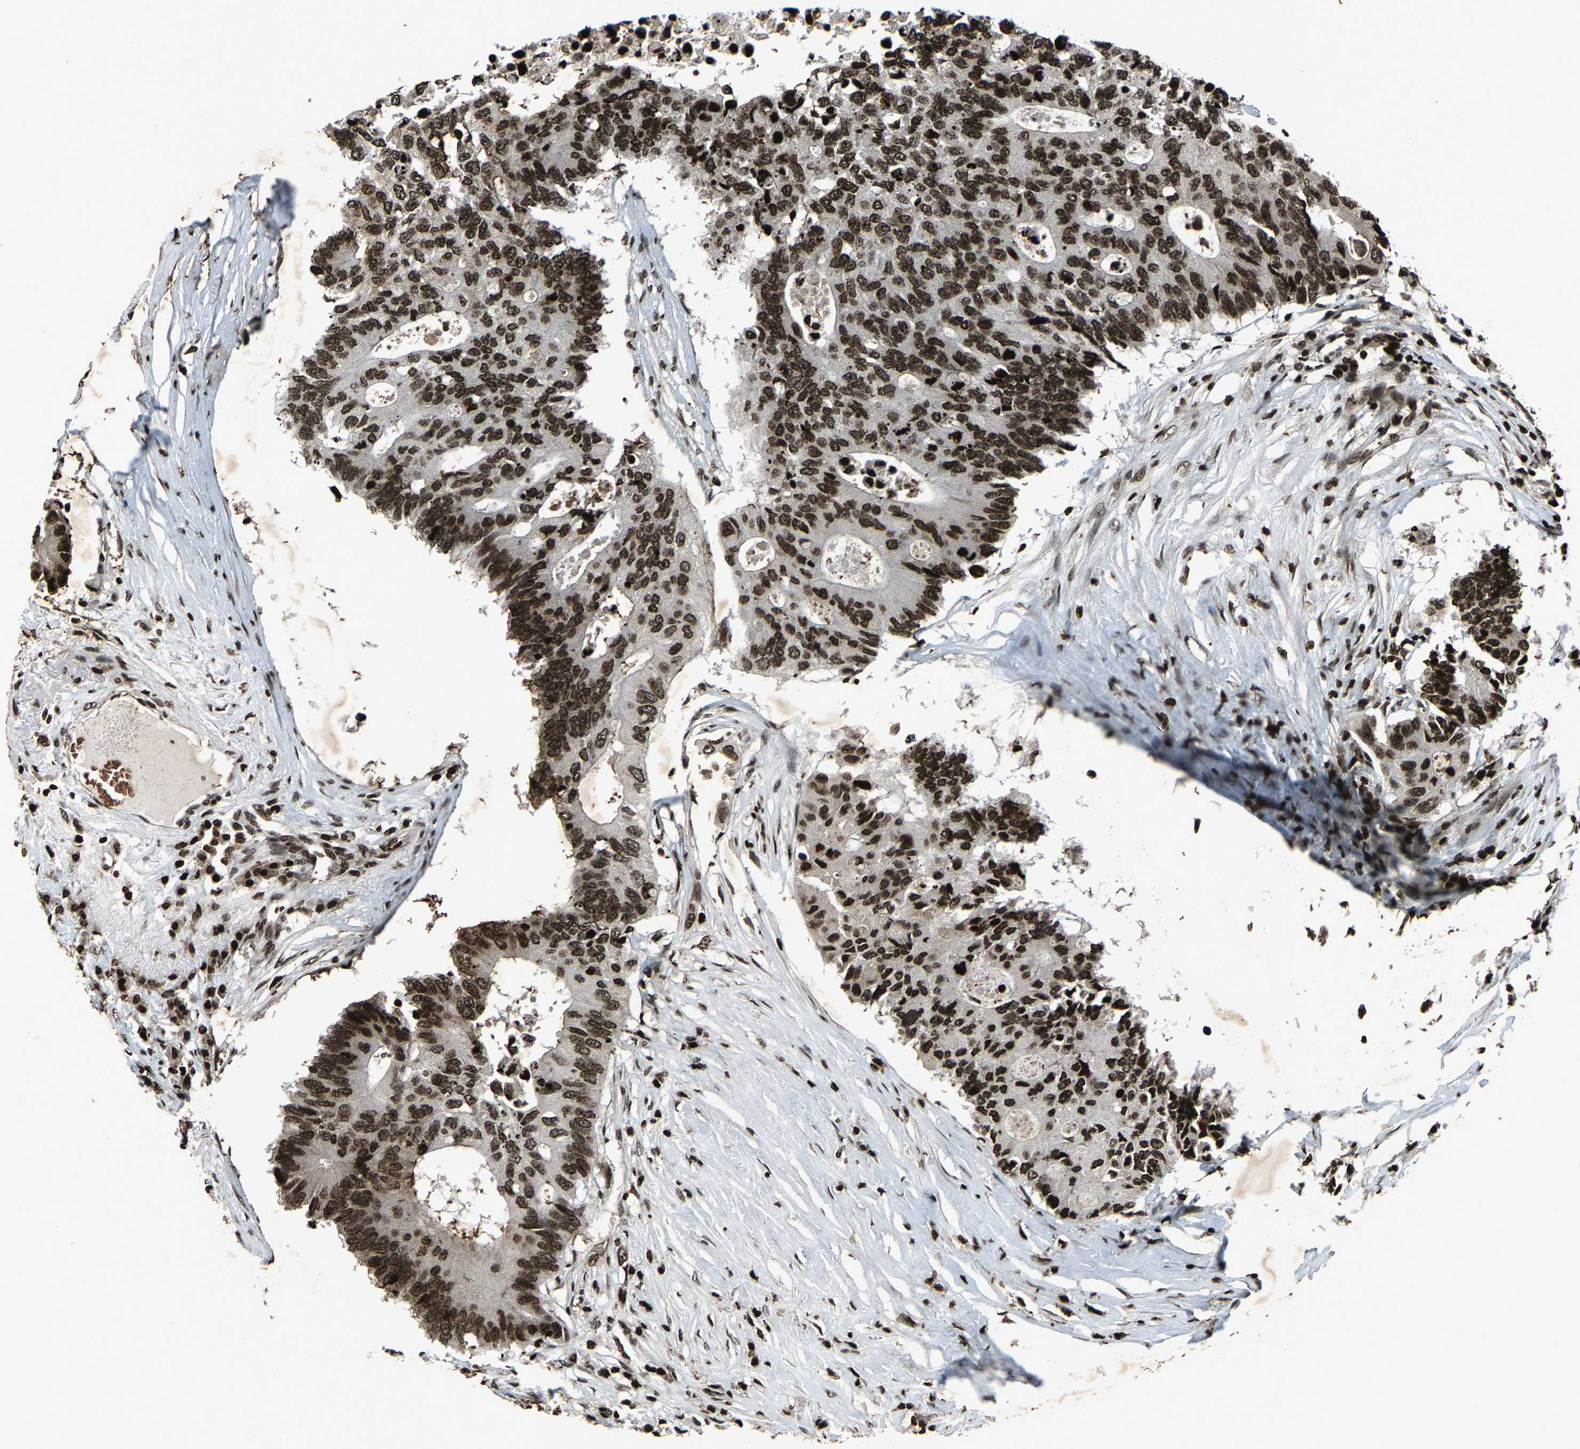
{"staining": {"intensity": "strong", "quantity": ">75%", "location": "nuclear"}, "tissue": "colorectal cancer", "cell_type": "Tumor cells", "image_type": "cancer", "snomed": [{"axis": "morphology", "description": "Adenocarcinoma, NOS"}, {"axis": "topography", "description": "Colon"}], "caption": "Tumor cells exhibit high levels of strong nuclear staining in about >75% of cells in human colorectal adenocarcinoma.", "gene": "H4C1", "patient": {"sex": "male", "age": 71}}